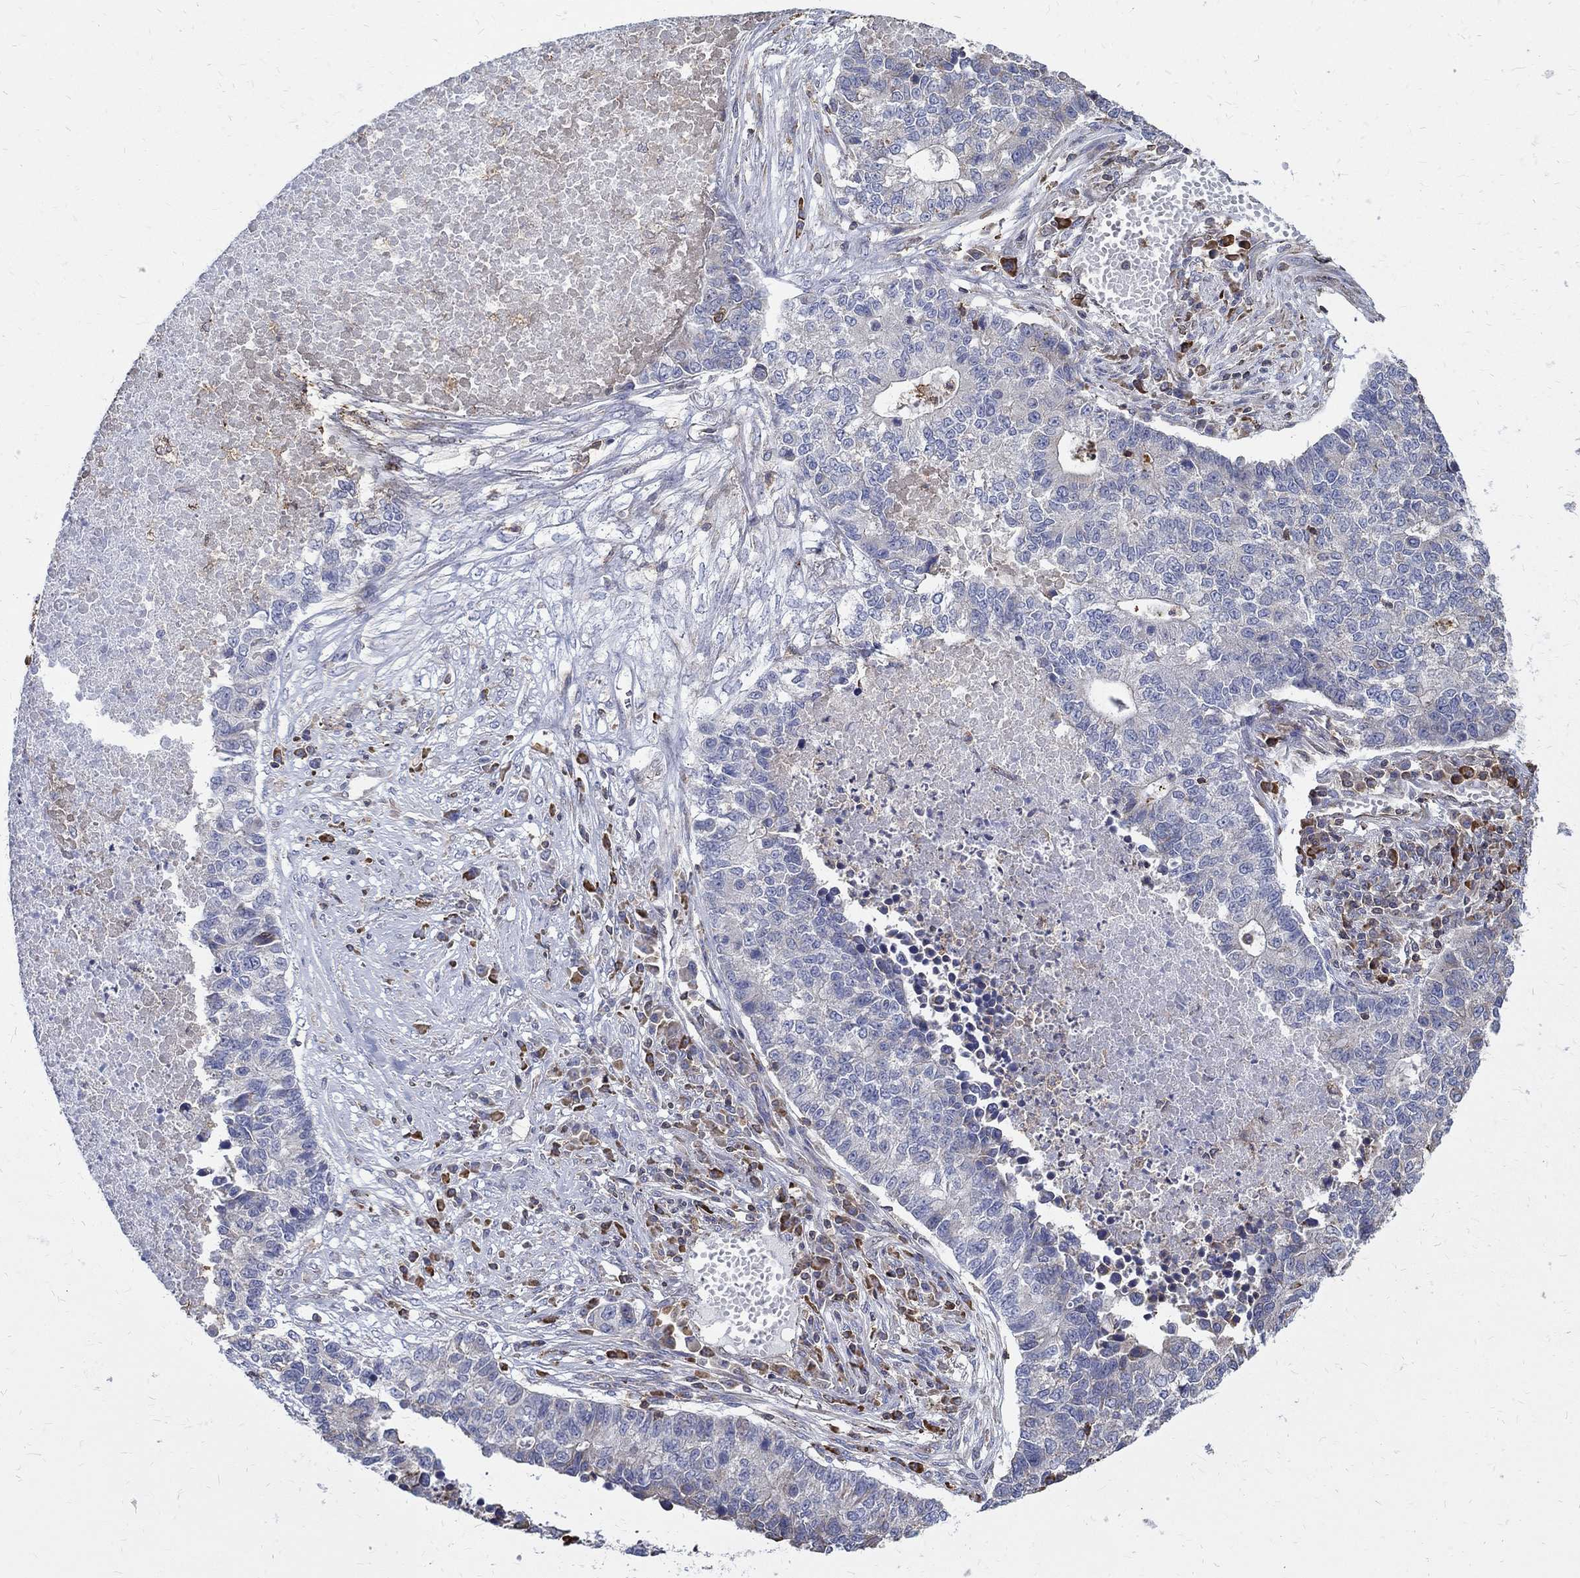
{"staining": {"intensity": "negative", "quantity": "none", "location": "none"}, "tissue": "lung cancer", "cell_type": "Tumor cells", "image_type": "cancer", "snomed": [{"axis": "morphology", "description": "Adenocarcinoma, NOS"}, {"axis": "topography", "description": "Lung"}], "caption": "There is no significant staining in tumor cells of lung cancer. (DAB immunohistochemistry visualized using brightfield microscopy, high magnification).", "gene": "AGAP2", "patient": {"sex": "male", "age": 57}}